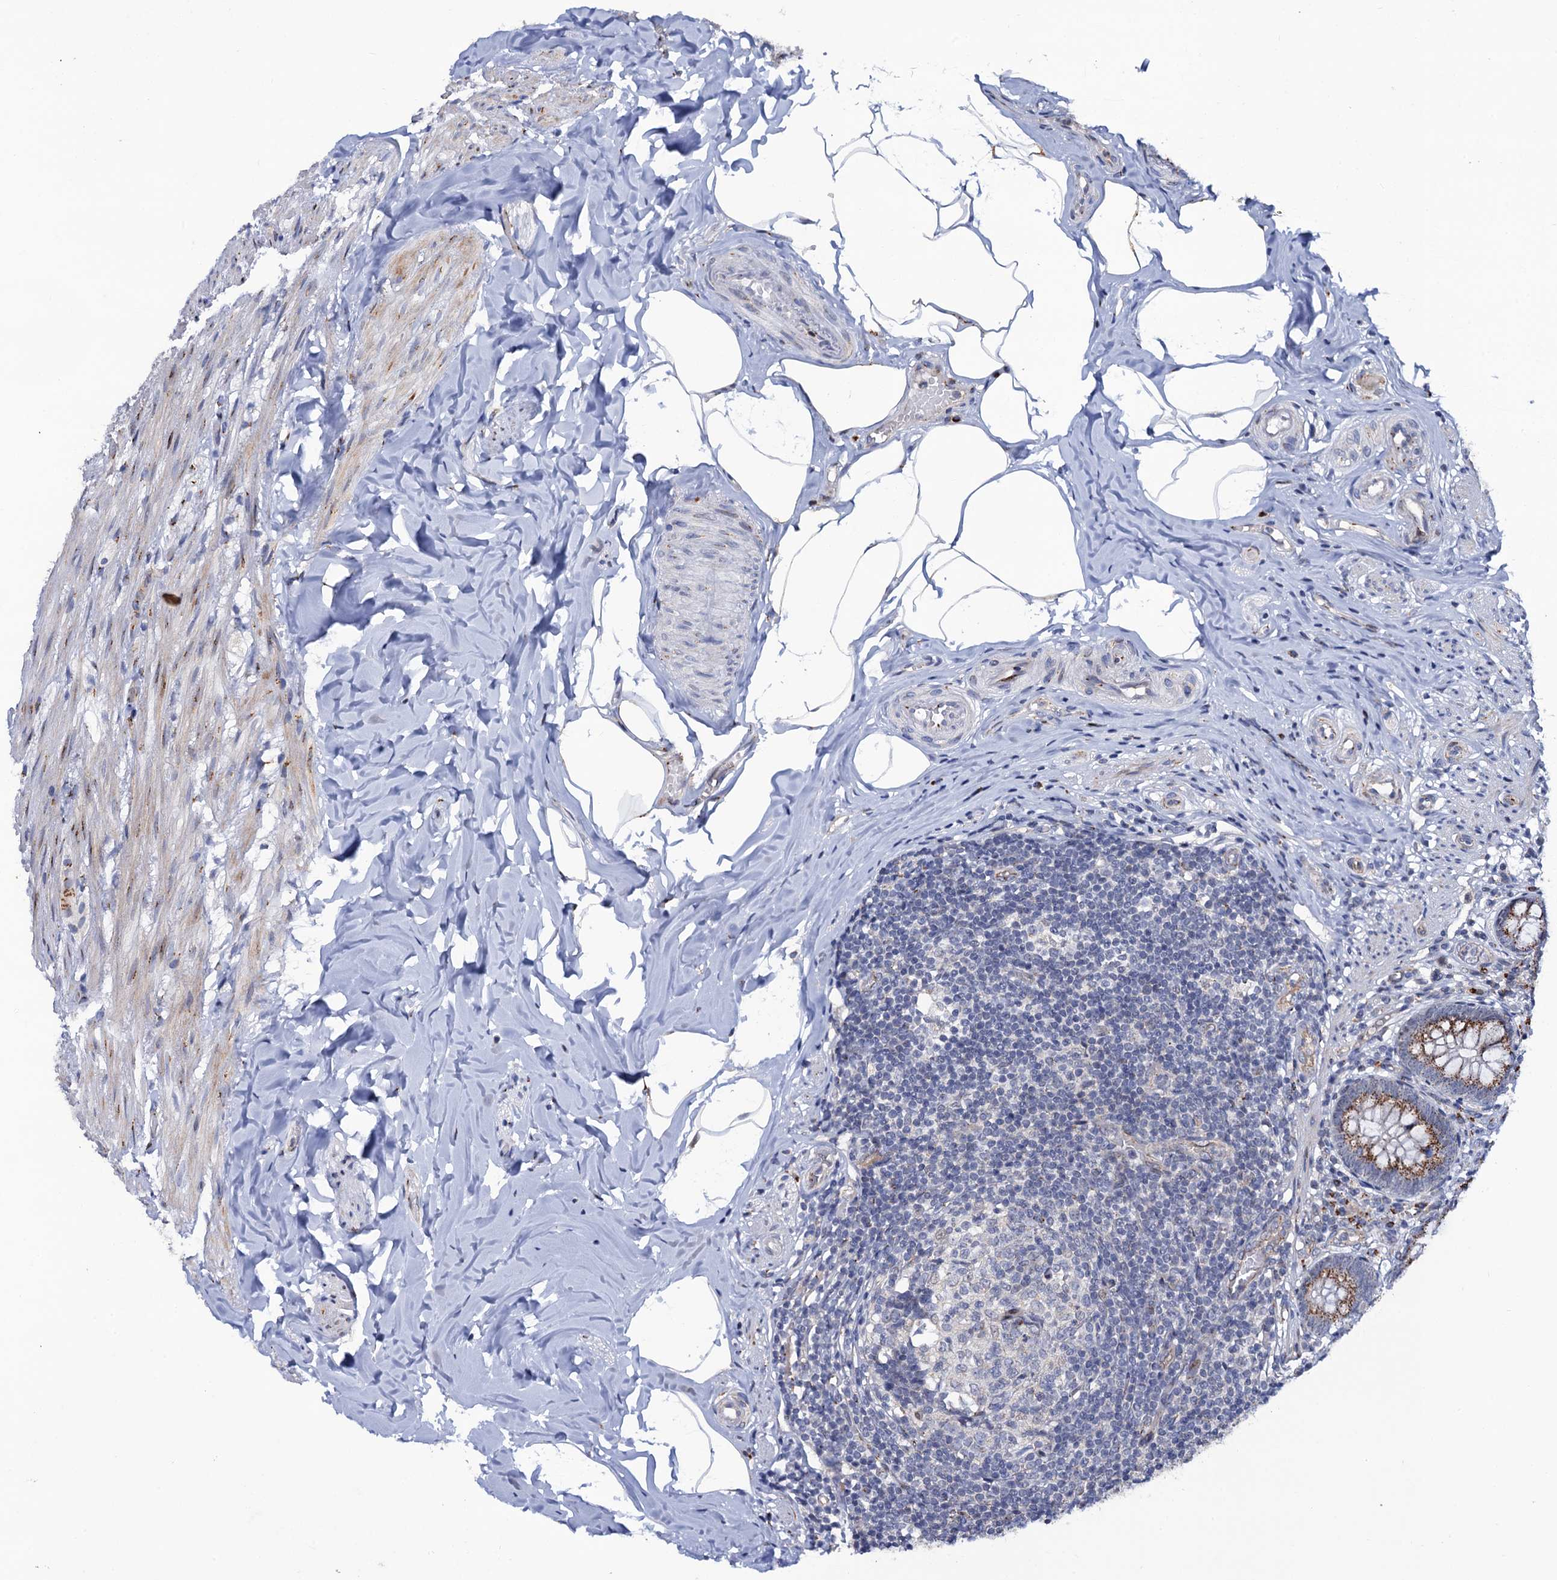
{"staining": {"intensity": "strong", "quantity": ">75%", "location": "cytoplasmic/membranous"}, "tissue": "appendix", "cell_type": "Glandular cells", "image_type": "normal", "snomed": [{"axis": "morphology", "description": "Normal tissue, NOS"}, {"axis": "topography", "description": "Appendix"}], "caption": "The image demonstrates immunohistochemical staining of benign appendix. There is strong cytoplasmic/membranous expression is present in approximately >75% of glandular cells.", "gene": "THAP2", "patient": {"sex": "male", "age": 55}}